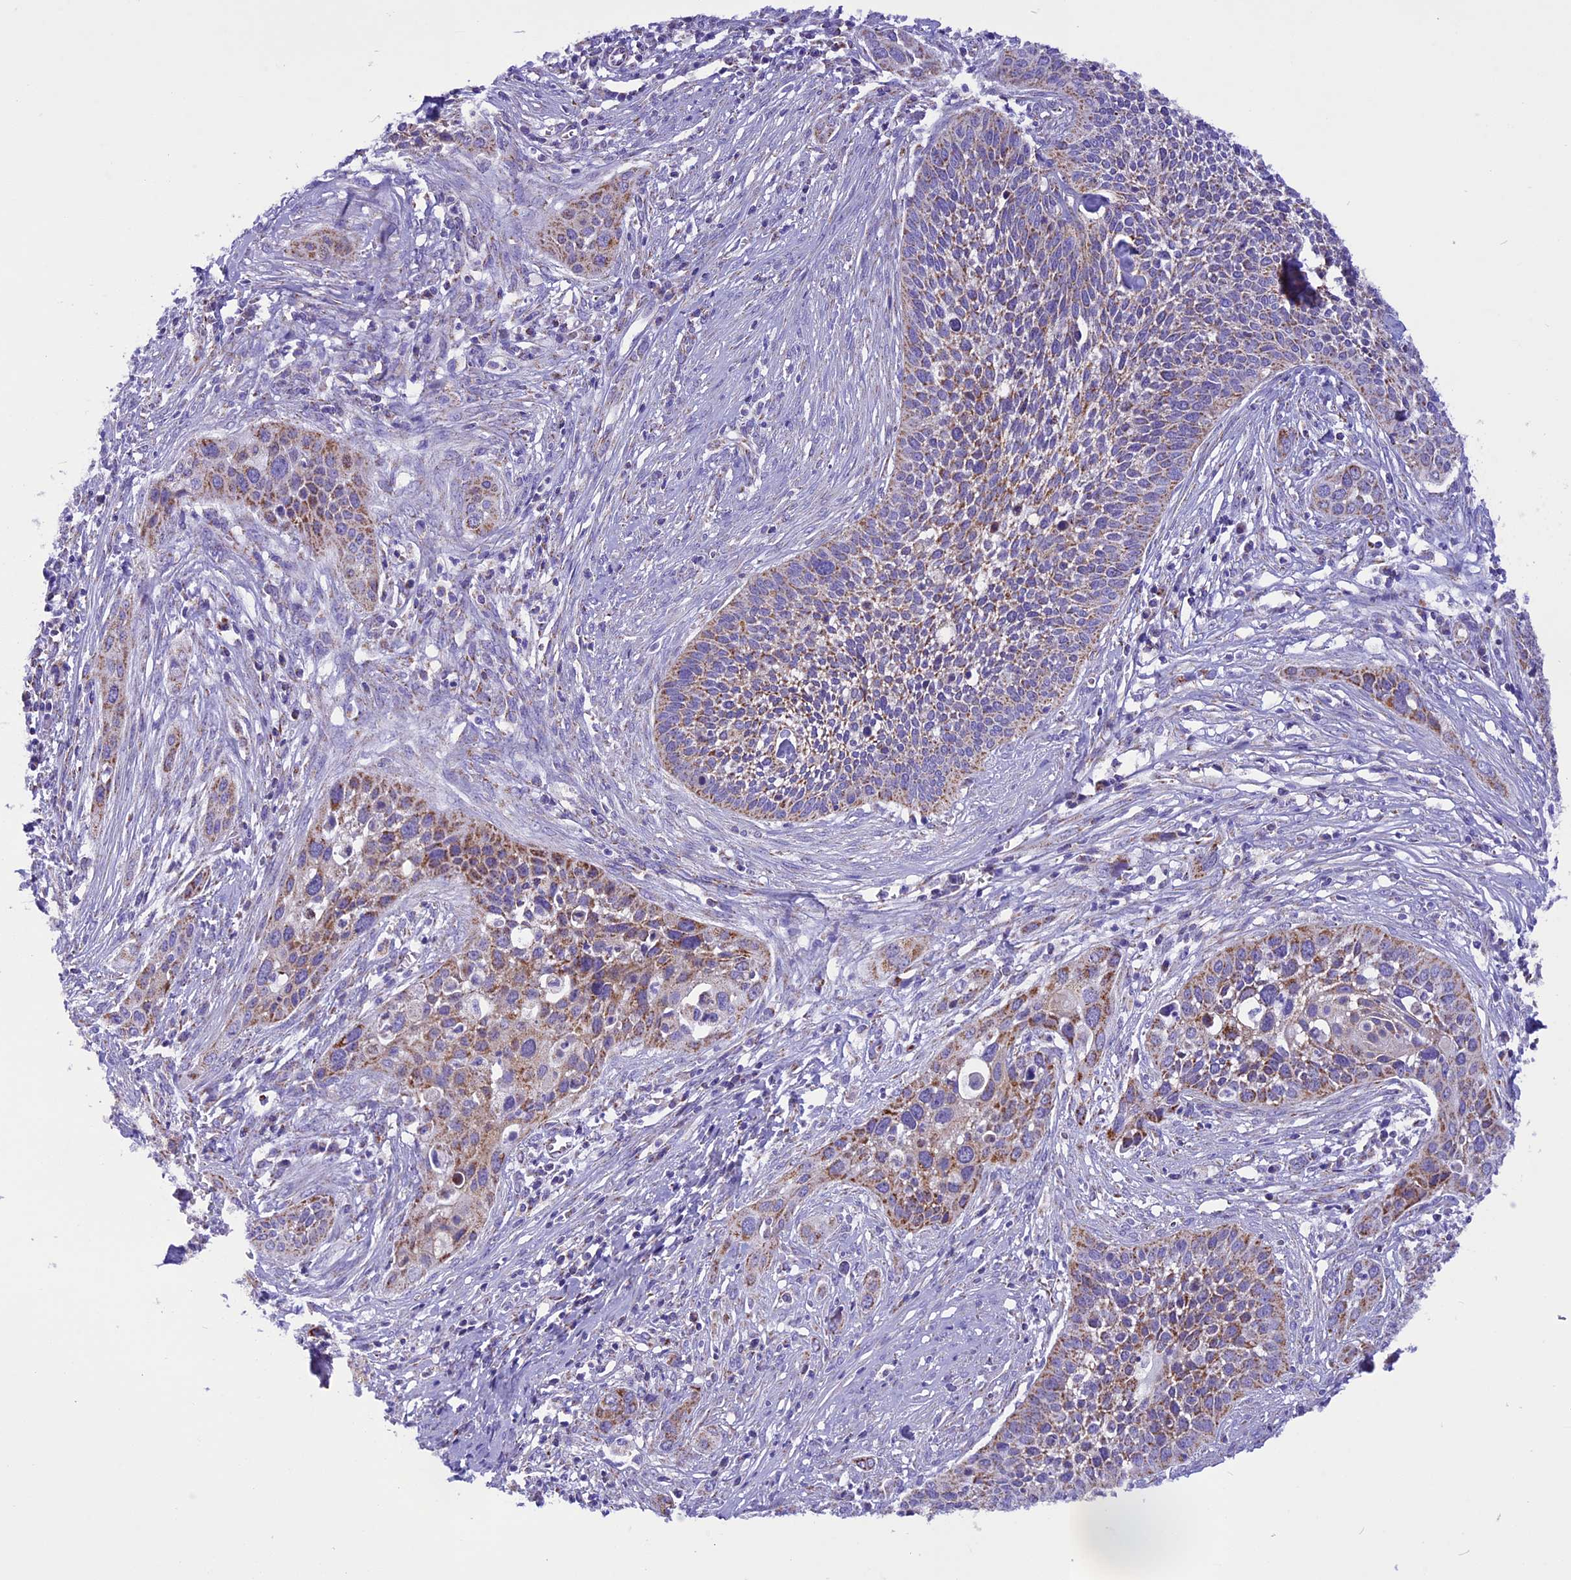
{"staining": {"intensity": "moderate", "quantity": "<25%", "location": "cytoplasmic/membranous"}, "tissue": "cervical cancer", "cell_type": "Tumor cells", "image_type": "cancer", "snomed": [{"axis": "morphology", "description": "Squamous cell carcinoma, NOS"}, {"axis": "topography", "description": "Cervix"}], "caption": "There is low levels of moderate cytoplasmic/membranous positivity in tumor cells of squamous cell carcinoma (cervical), as demonstrated by immunohistochemical staining (brown color).", "gene": "ICA1L", "patient": {"sex": "female", "age": 34}}